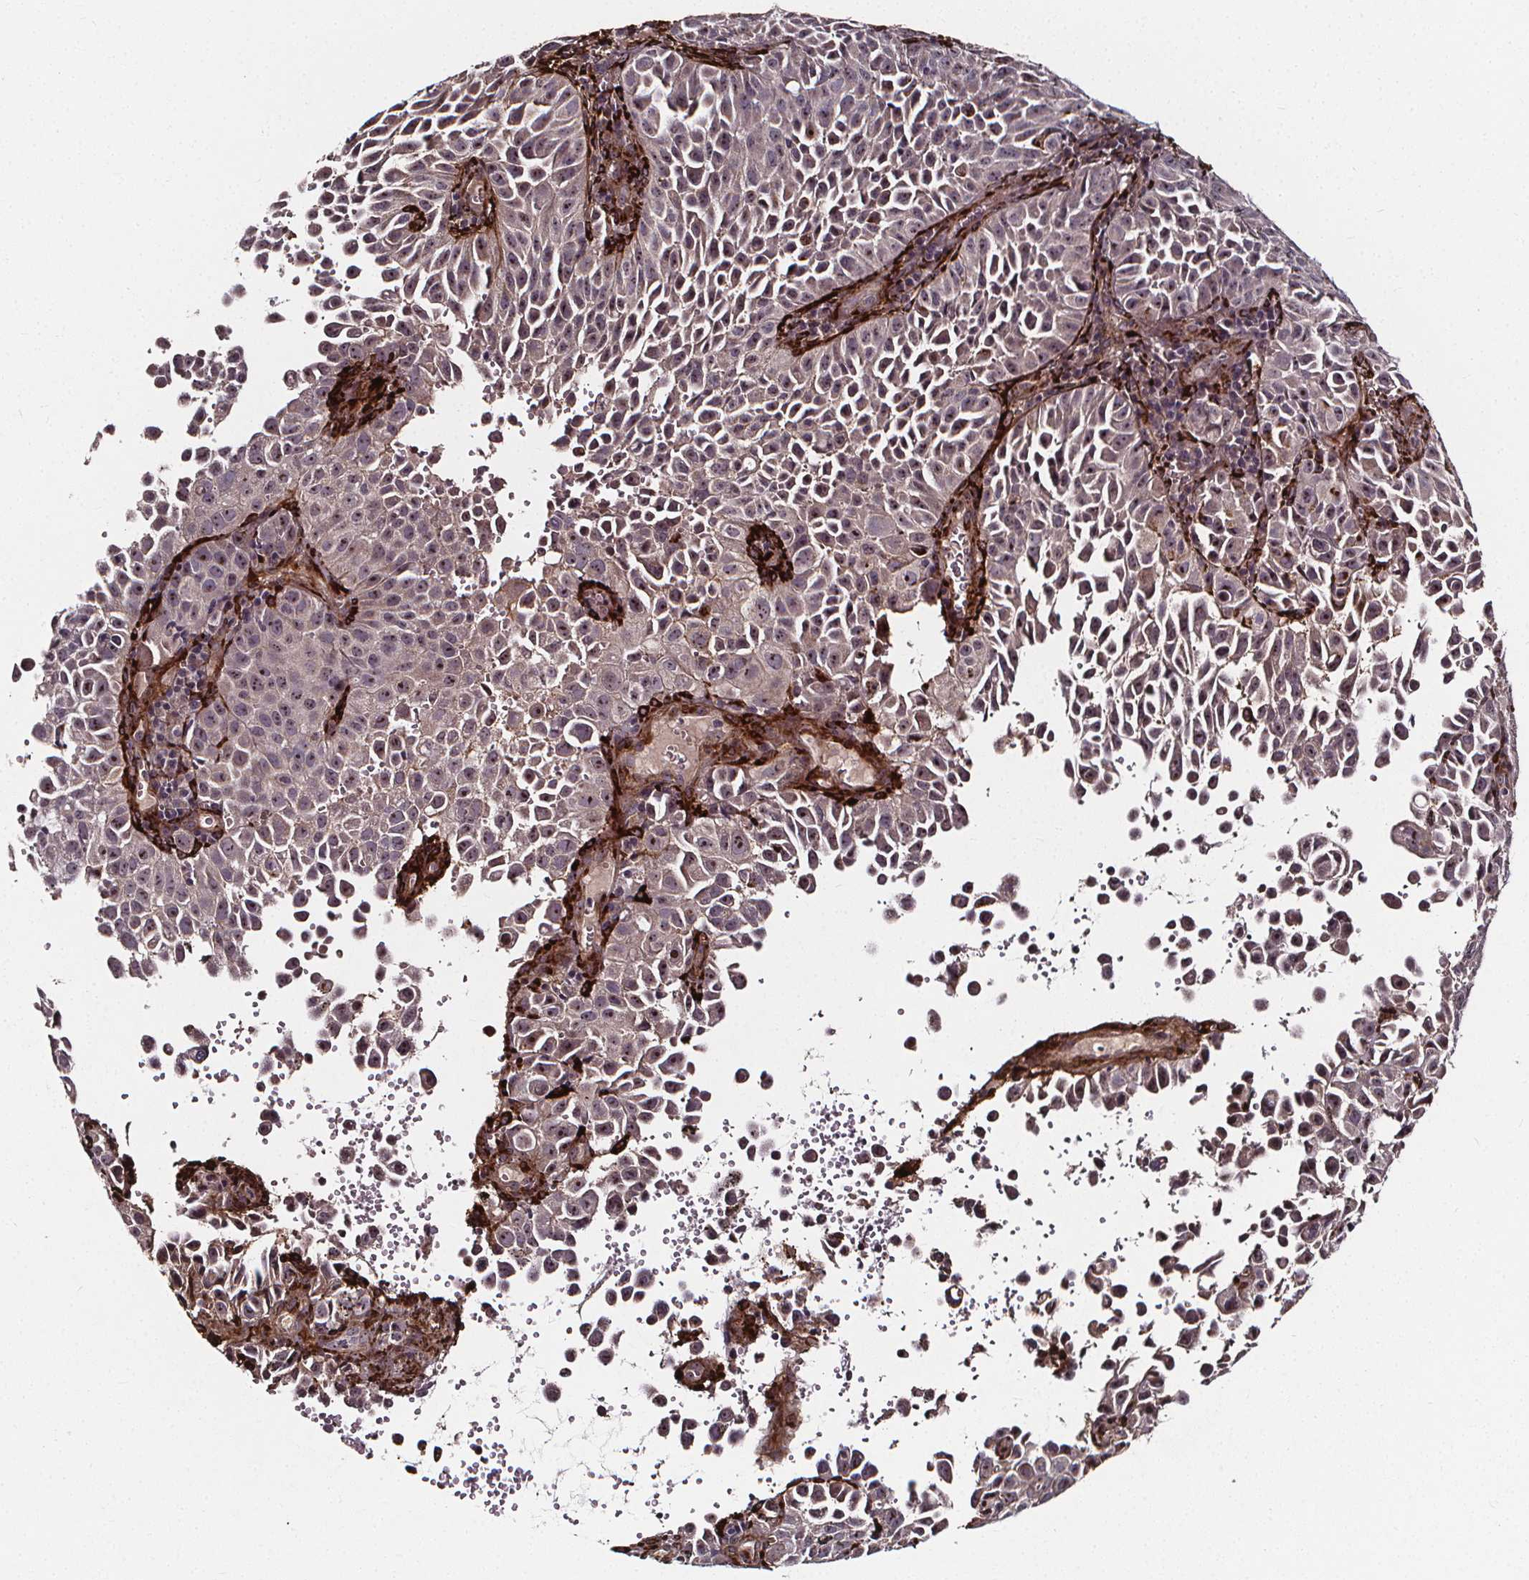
{"staining": {"intensity": "negative", "quantity": "none", "location": "none"}, "tissue": "cervical cancer", "cell_type": "Tumor cells", "image_type": "cancer", "snomed": [{"axis": "morphology", "description": "Squamous cell carcinoma, NOS"}, {"axis": "topography", "description": "Cervix"}], "caption": "A histopathology image of human squamous cell carcinoma (cervical) is negative for staining in tumor cells.", "gene": "AEBP1", "patient": {"sex": "female", "age": 55}}